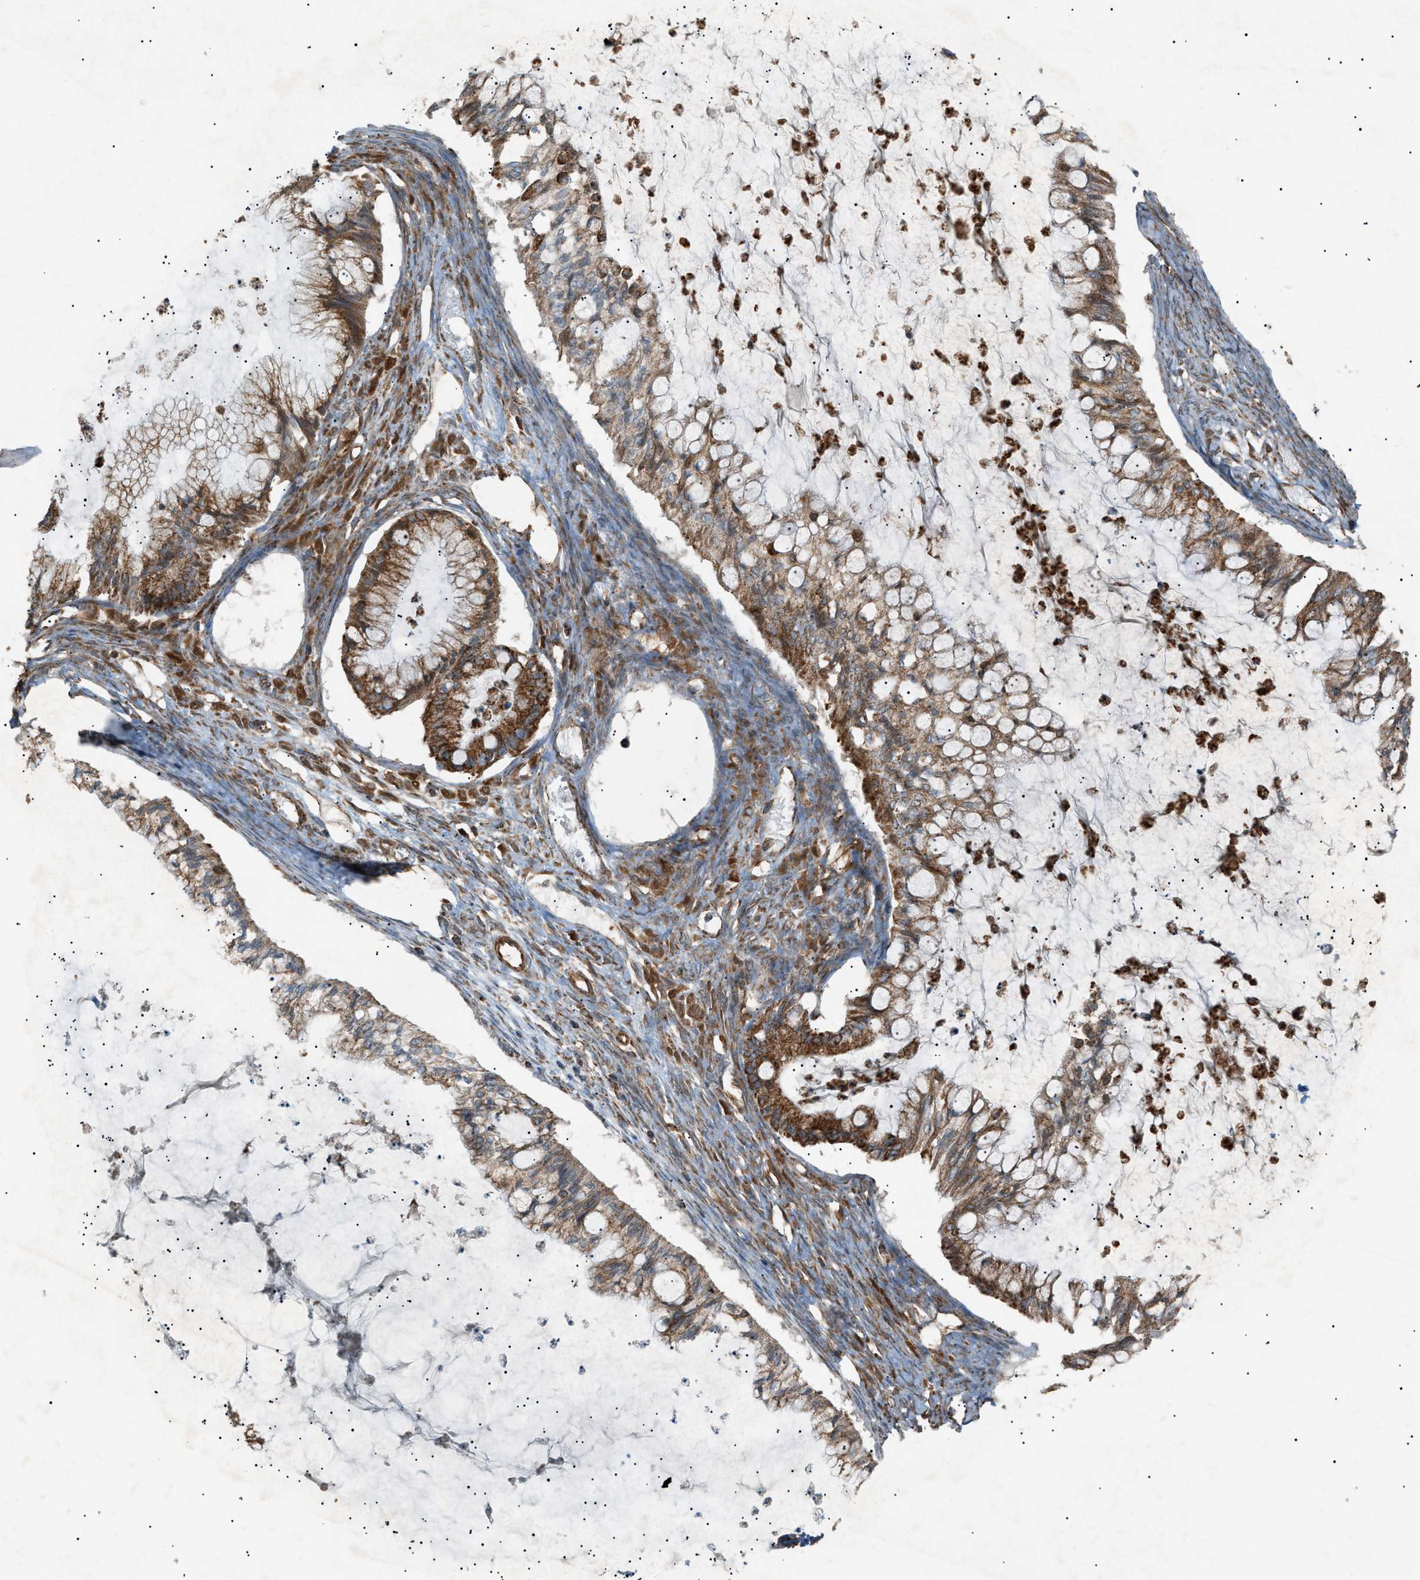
{"staining": {"intensity": "strong", "quantity": ">75%", "location": "cytoplasmic/membranous"}, "tissue": "ovarian cancer", "cell_type": "Tumor cells", "image_type": "cancer", "snomed": [{"axis": "morphology", "description": "Cystadenocarcinoma, mucinous, NOS"}, {"axis": "topography", "description": "Ovary"}], "caption": "Ovarian cancer (mucinous cystadenocarcinoma) stained with DAB immunohistochemistry shows high levels of strong cytoplasmic/membranous positivity in about >75% of tumor cells.", "gene": "C1GALT1C1", "patient": {"sex": "female", "age": 57}}